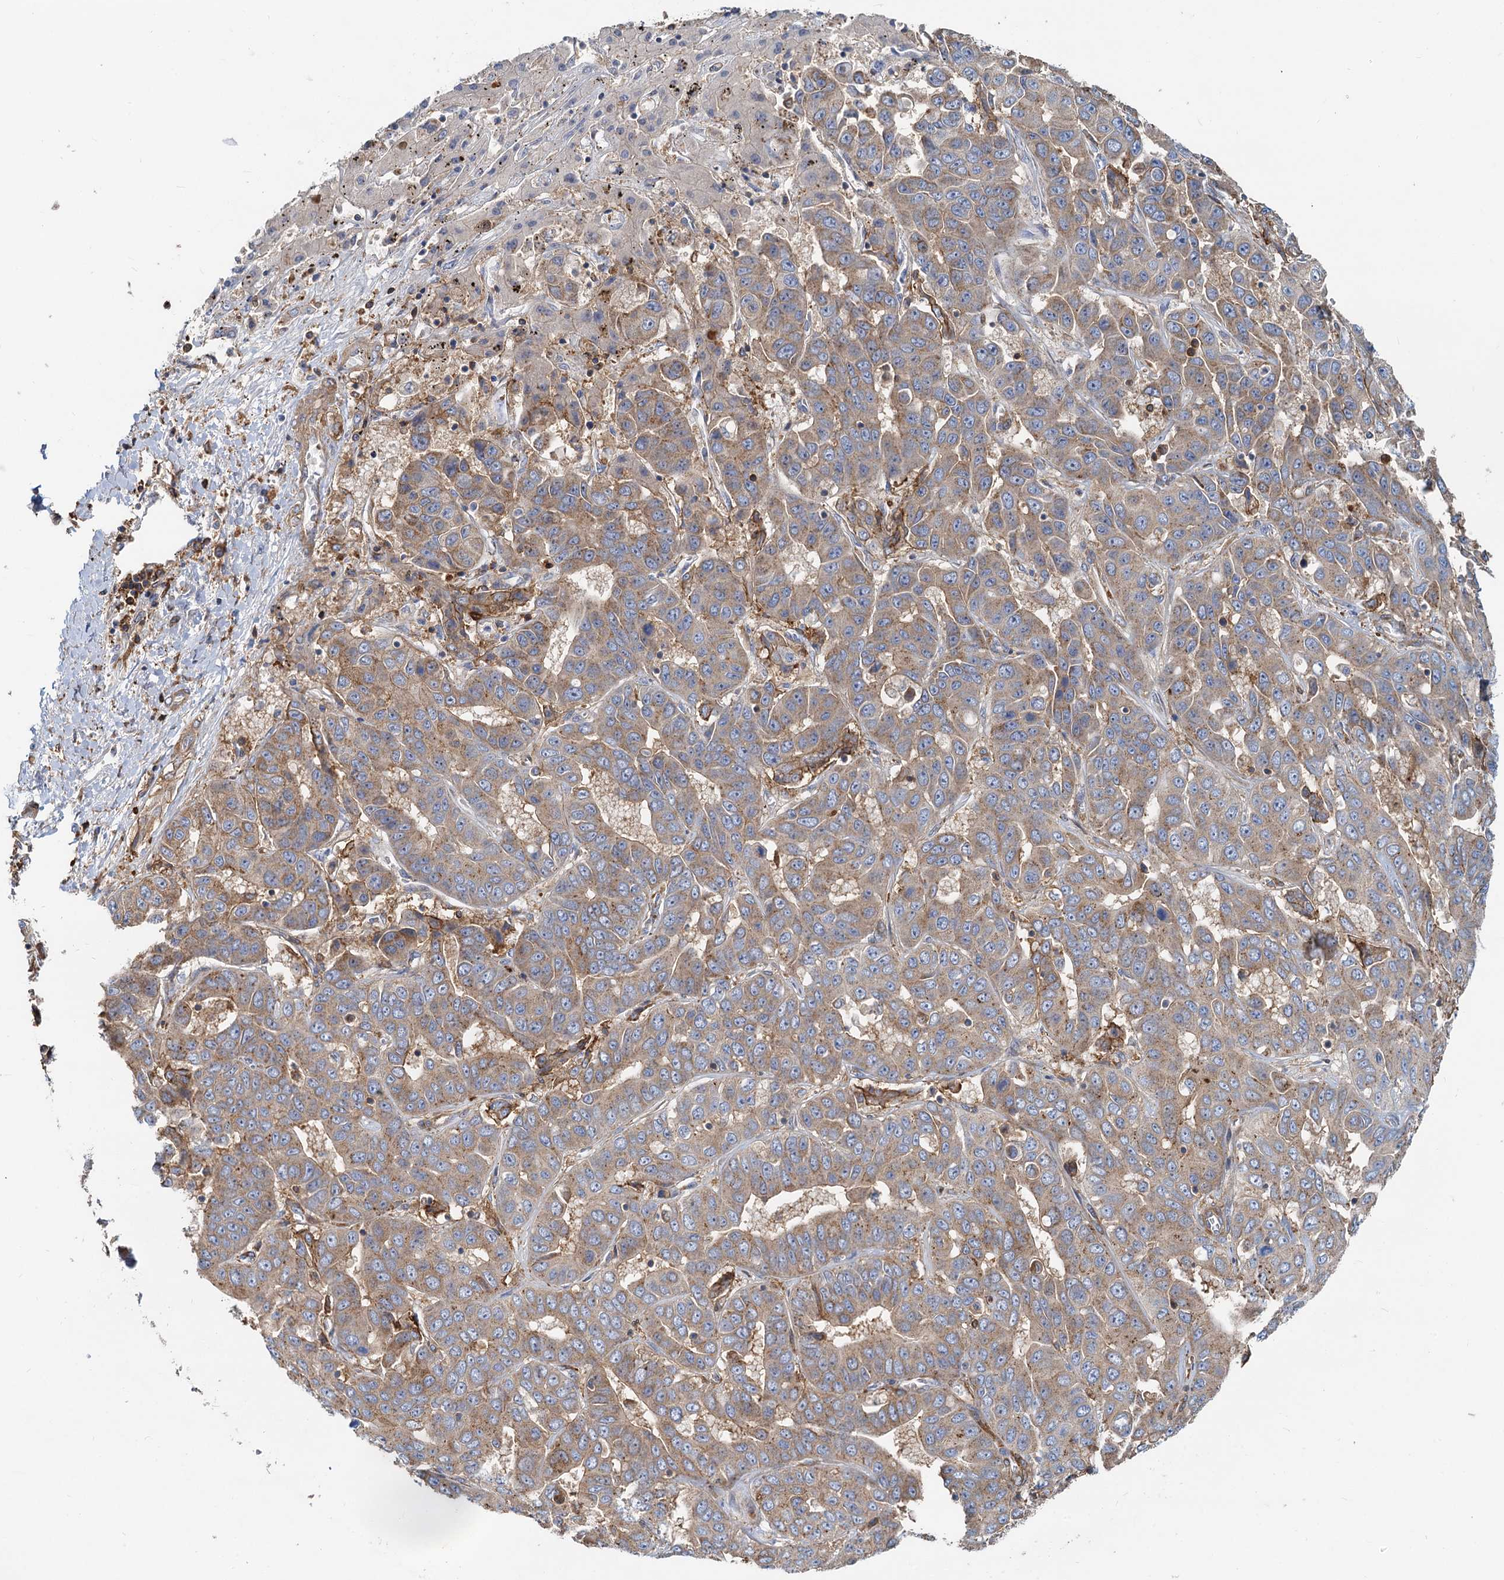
{"staining": {"intensity": "weak", "quantity": ">75%", "location": "cytoplasmic/membranous"}, "tissue": "liver cancer", "cell_type": "Tumor cells", "image_type": "cancer", "snomed": [{"axis": "morphology", "description": "Cholangiocarcinoma"}, {"axis": "topography", "description": "Liver"}], "caption": "A photomicrograph of liver cancer (cholangiocarcinoma) stained for a protein displays weak cytoplasmic/membranous brown staining in tumor cells.", "gene": "LNX2", "patient": {"sex": "female", "age": 52}}